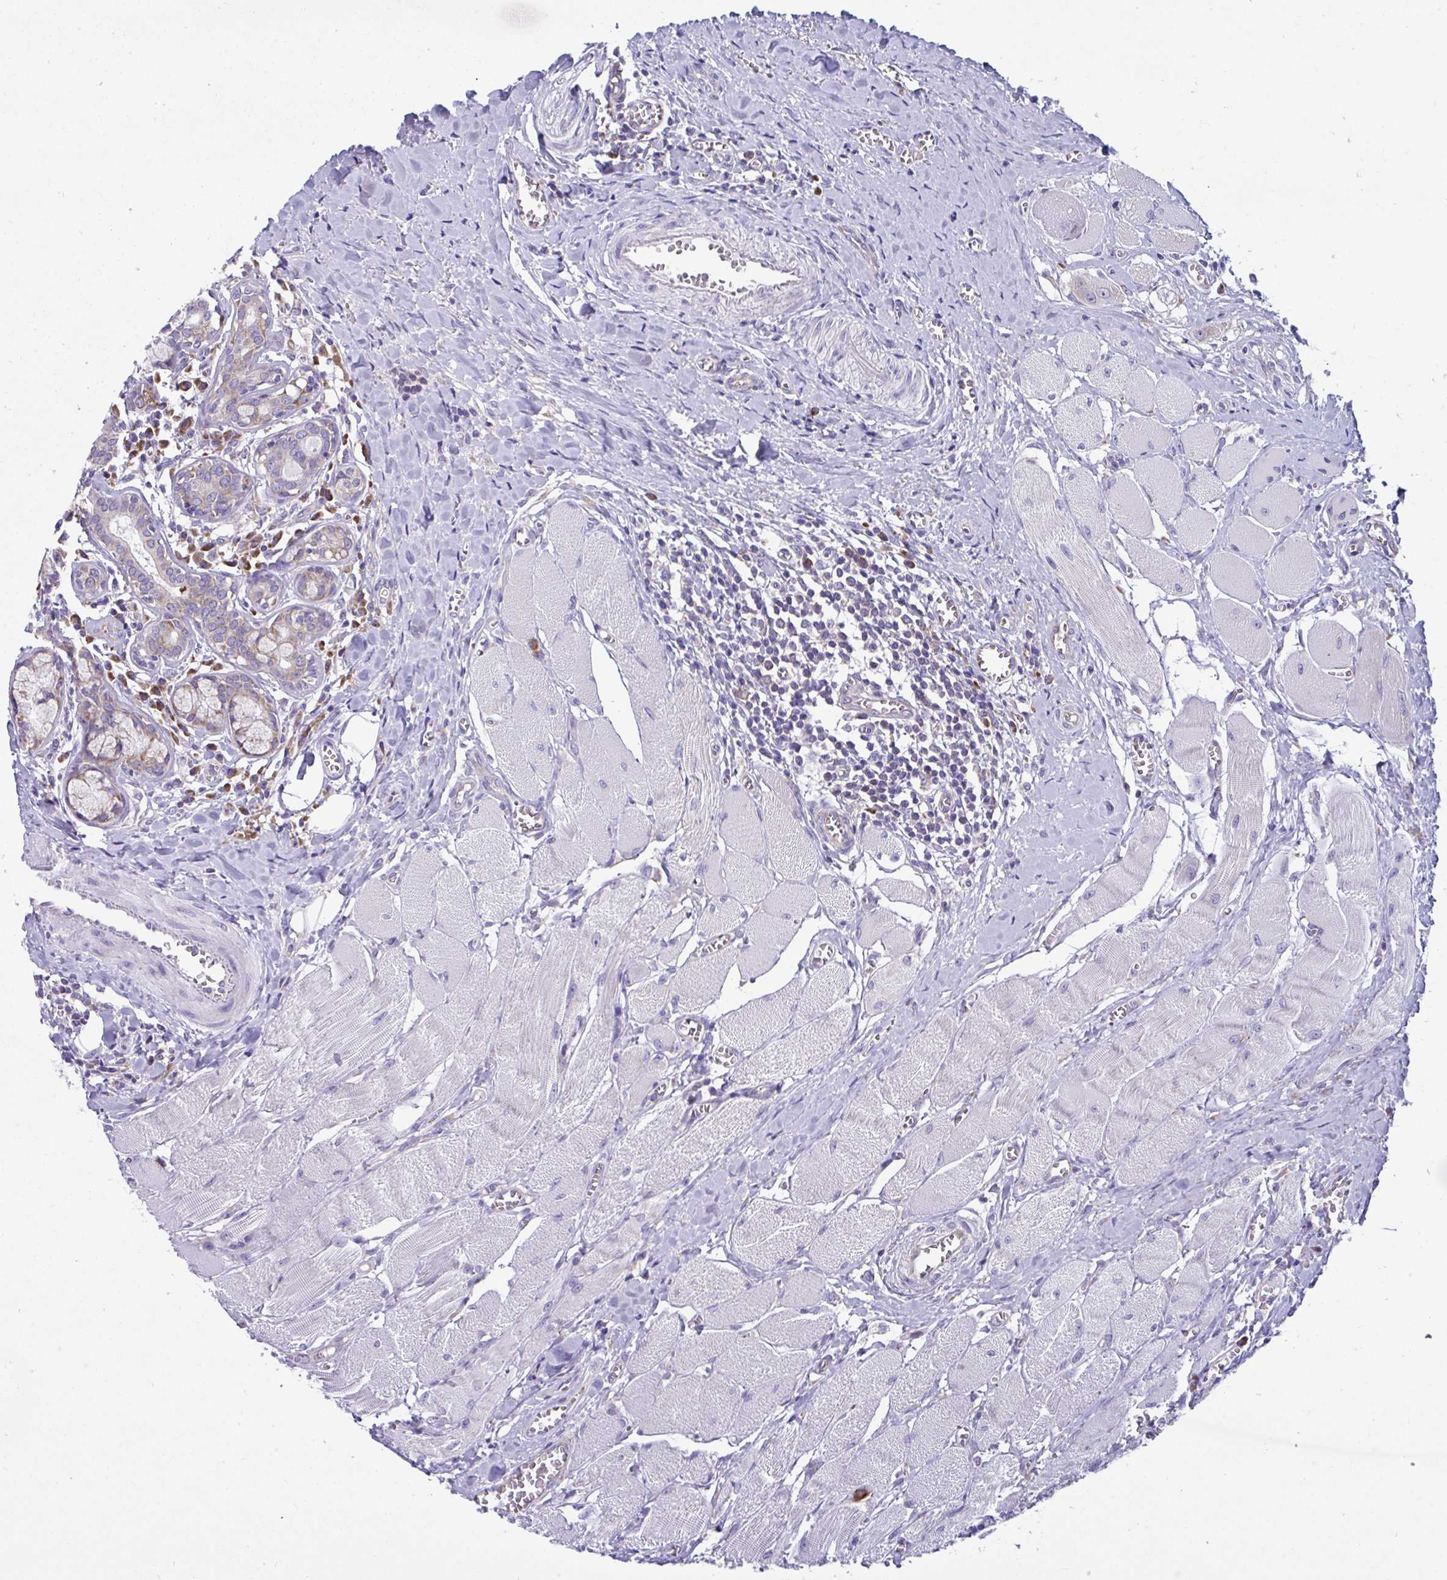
{"staining": {"intensity": "moderate", "quantity": "<25%", "location": "cytoplasmic/membranous"}, "tissue": "head and neck cancer", "cell_type": "Tumor cells", "image_type": "cancer", "snomed": [{"axis": "morphology", "description": "Squamous cell carcinoma, NOS"}, {"axis": "topography", "description": "Oral tissue"}, {"axis": "topography", "description": "Head-Neck"}], "caption": "Brown immunohistochemical staining in human head and neck squamous cell carcinoma exhibits moderate cytoplasmic/membranous positivity in approximately <25% of tumor cells.", "gene": "RPL7", "patient": {"sex": "male", "age": 49}}